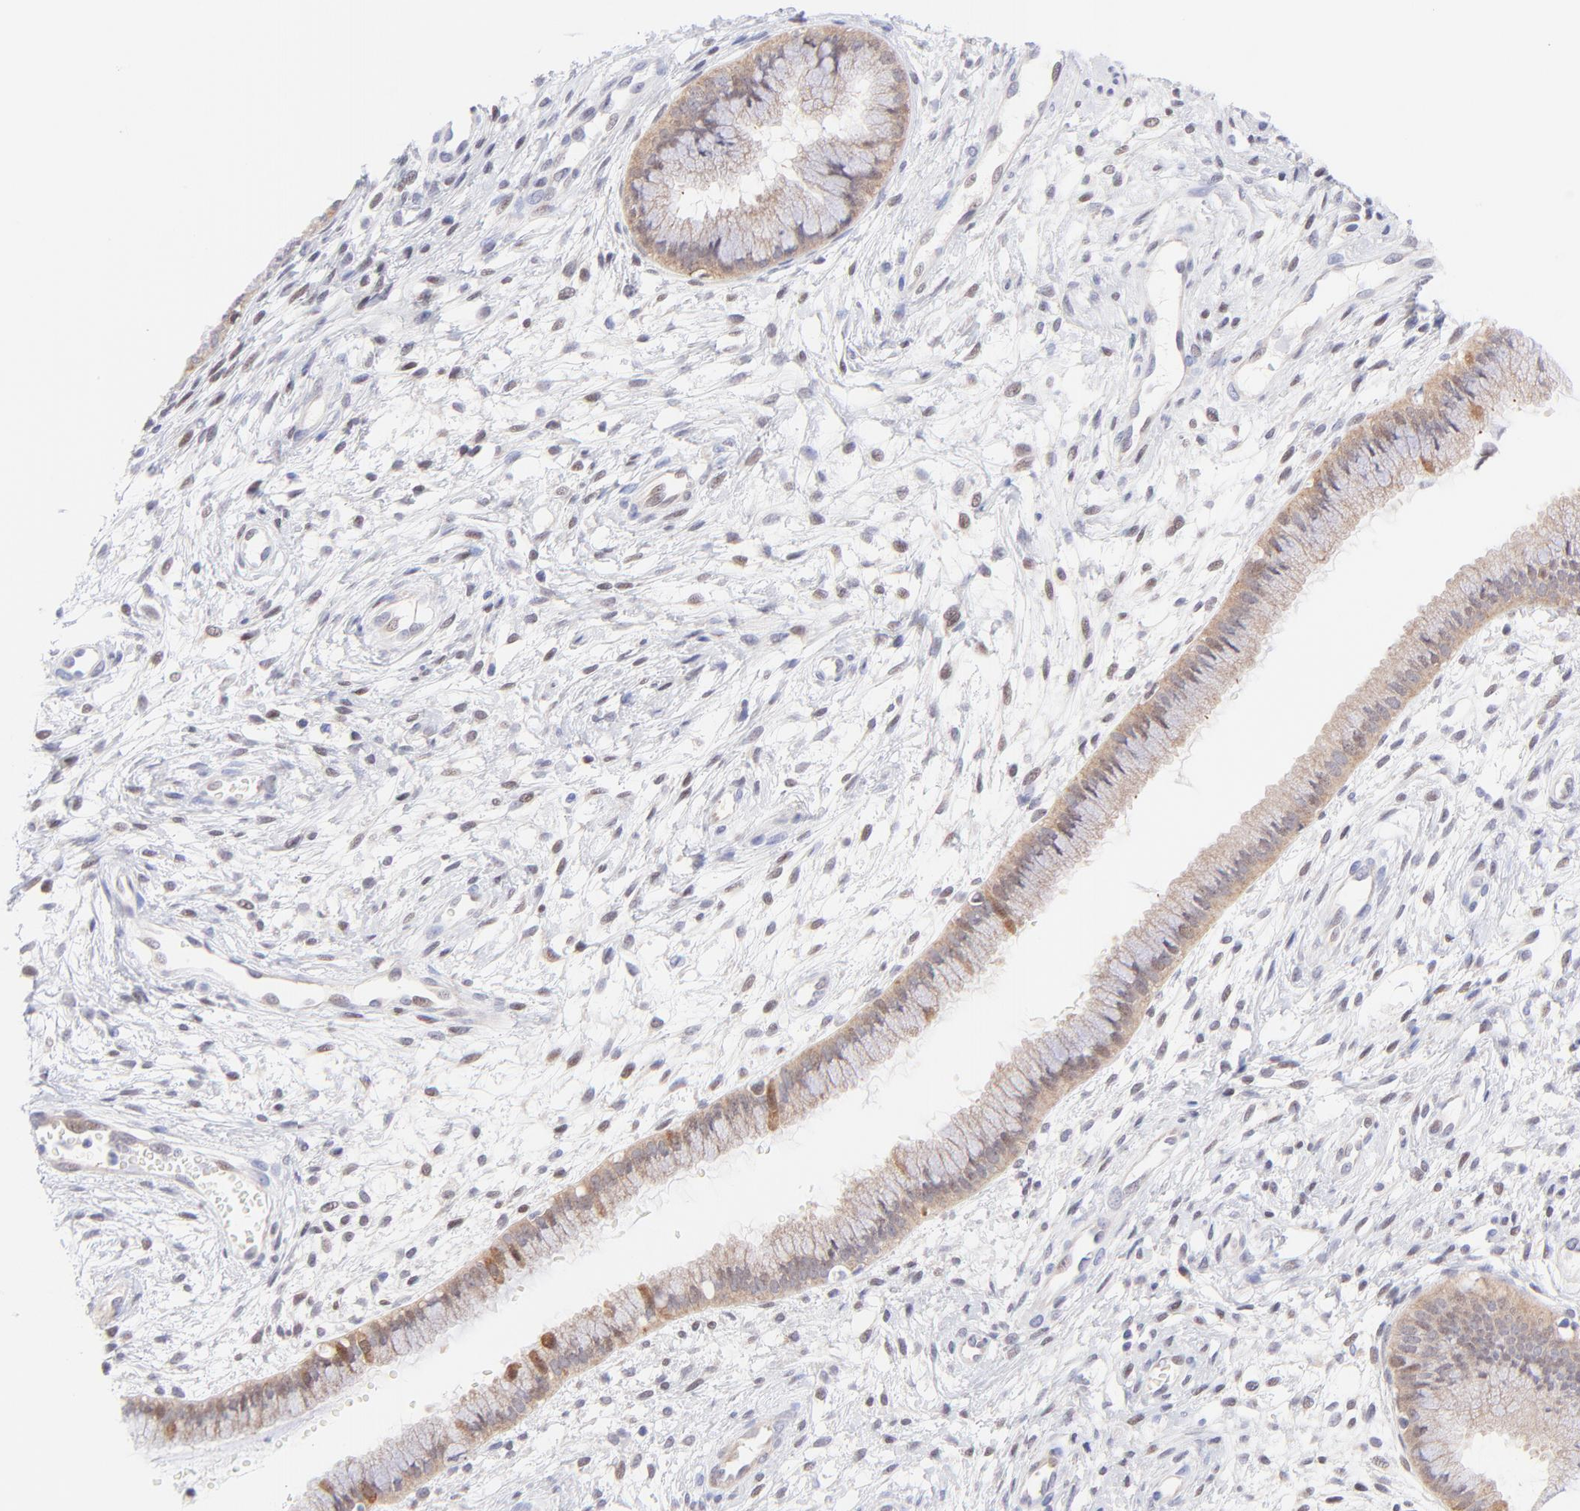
{"staining": {"intensity": "moderate", "quantity": "25%-75%", "location": "nuclear"}, "tissue": "cervix", "cell_type": "Glandular cells", "image_type": "normal", "snomed": [{"axis": "morphology", "description": "Normal tissue, NOS"}, {"axis": "topography", "description": "Cervix"}], "caption": "Cervix stained for a protein (brown) exhibits moderate nuclear positive expression in approximately 25%-75% of glandular cells.", "gene": "PBDC1", "patient": {"sex": "female", "age": 39}}